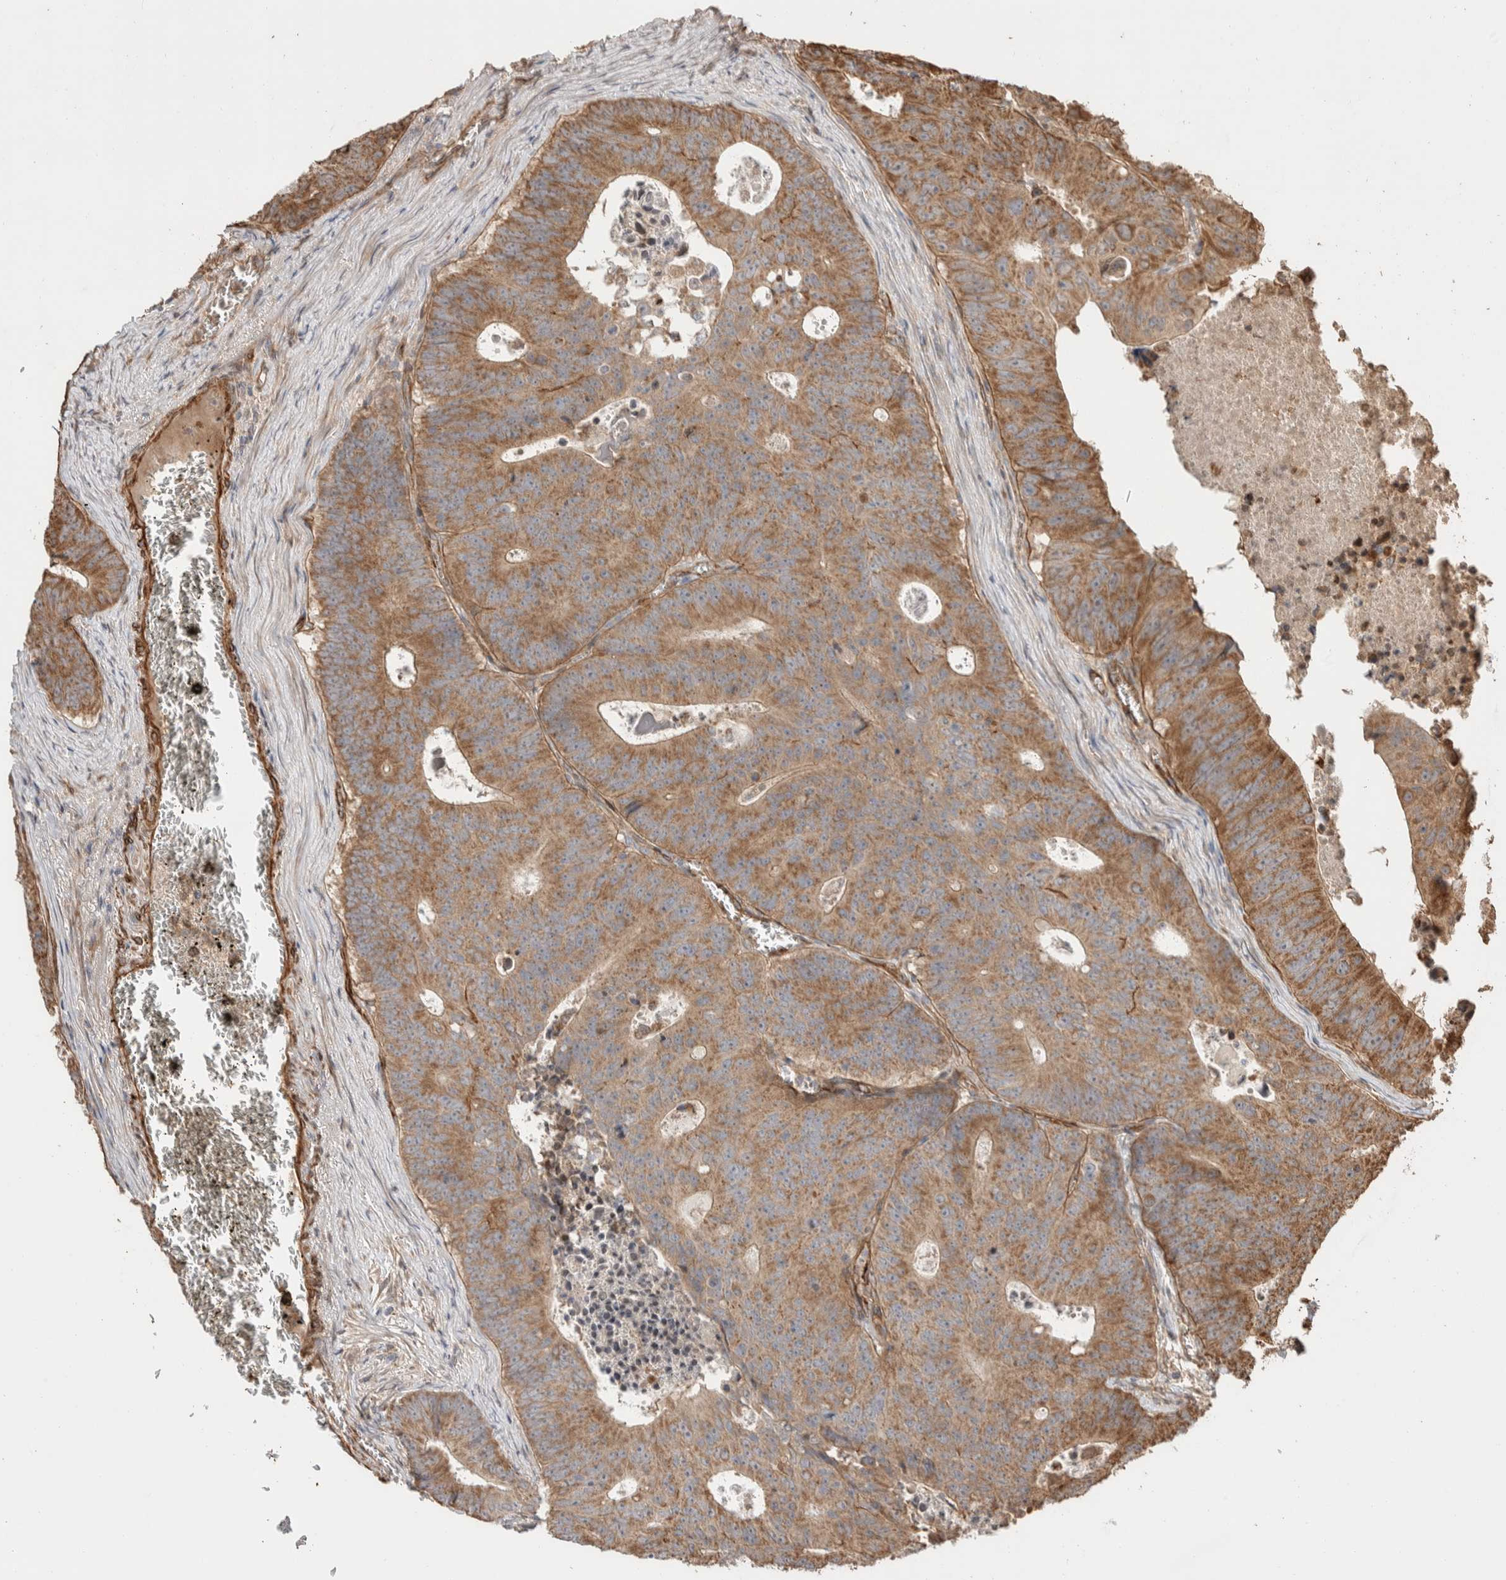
{"staining": {"intensity": "moderate", "quantity": ">75%", "location": "cytoplasmic/membranous"}, "tissue": "colorectal cancer", "cell_type": "Tumor cells", "image_type": "cancer", "snomed": [{"axis": "morphology", "description": "Adenocarcinoma, NOS"}, {"axis": "topography", "description": "Colon"}], "caption": "The micrograph shows a brown stain indicating the presence of a protein in the cytoplasmic/membranous of tumor cells in adenocarcinoma (colorectal).", "gene": "ERC1", "patient": {"sex": "male", "age": 87}}